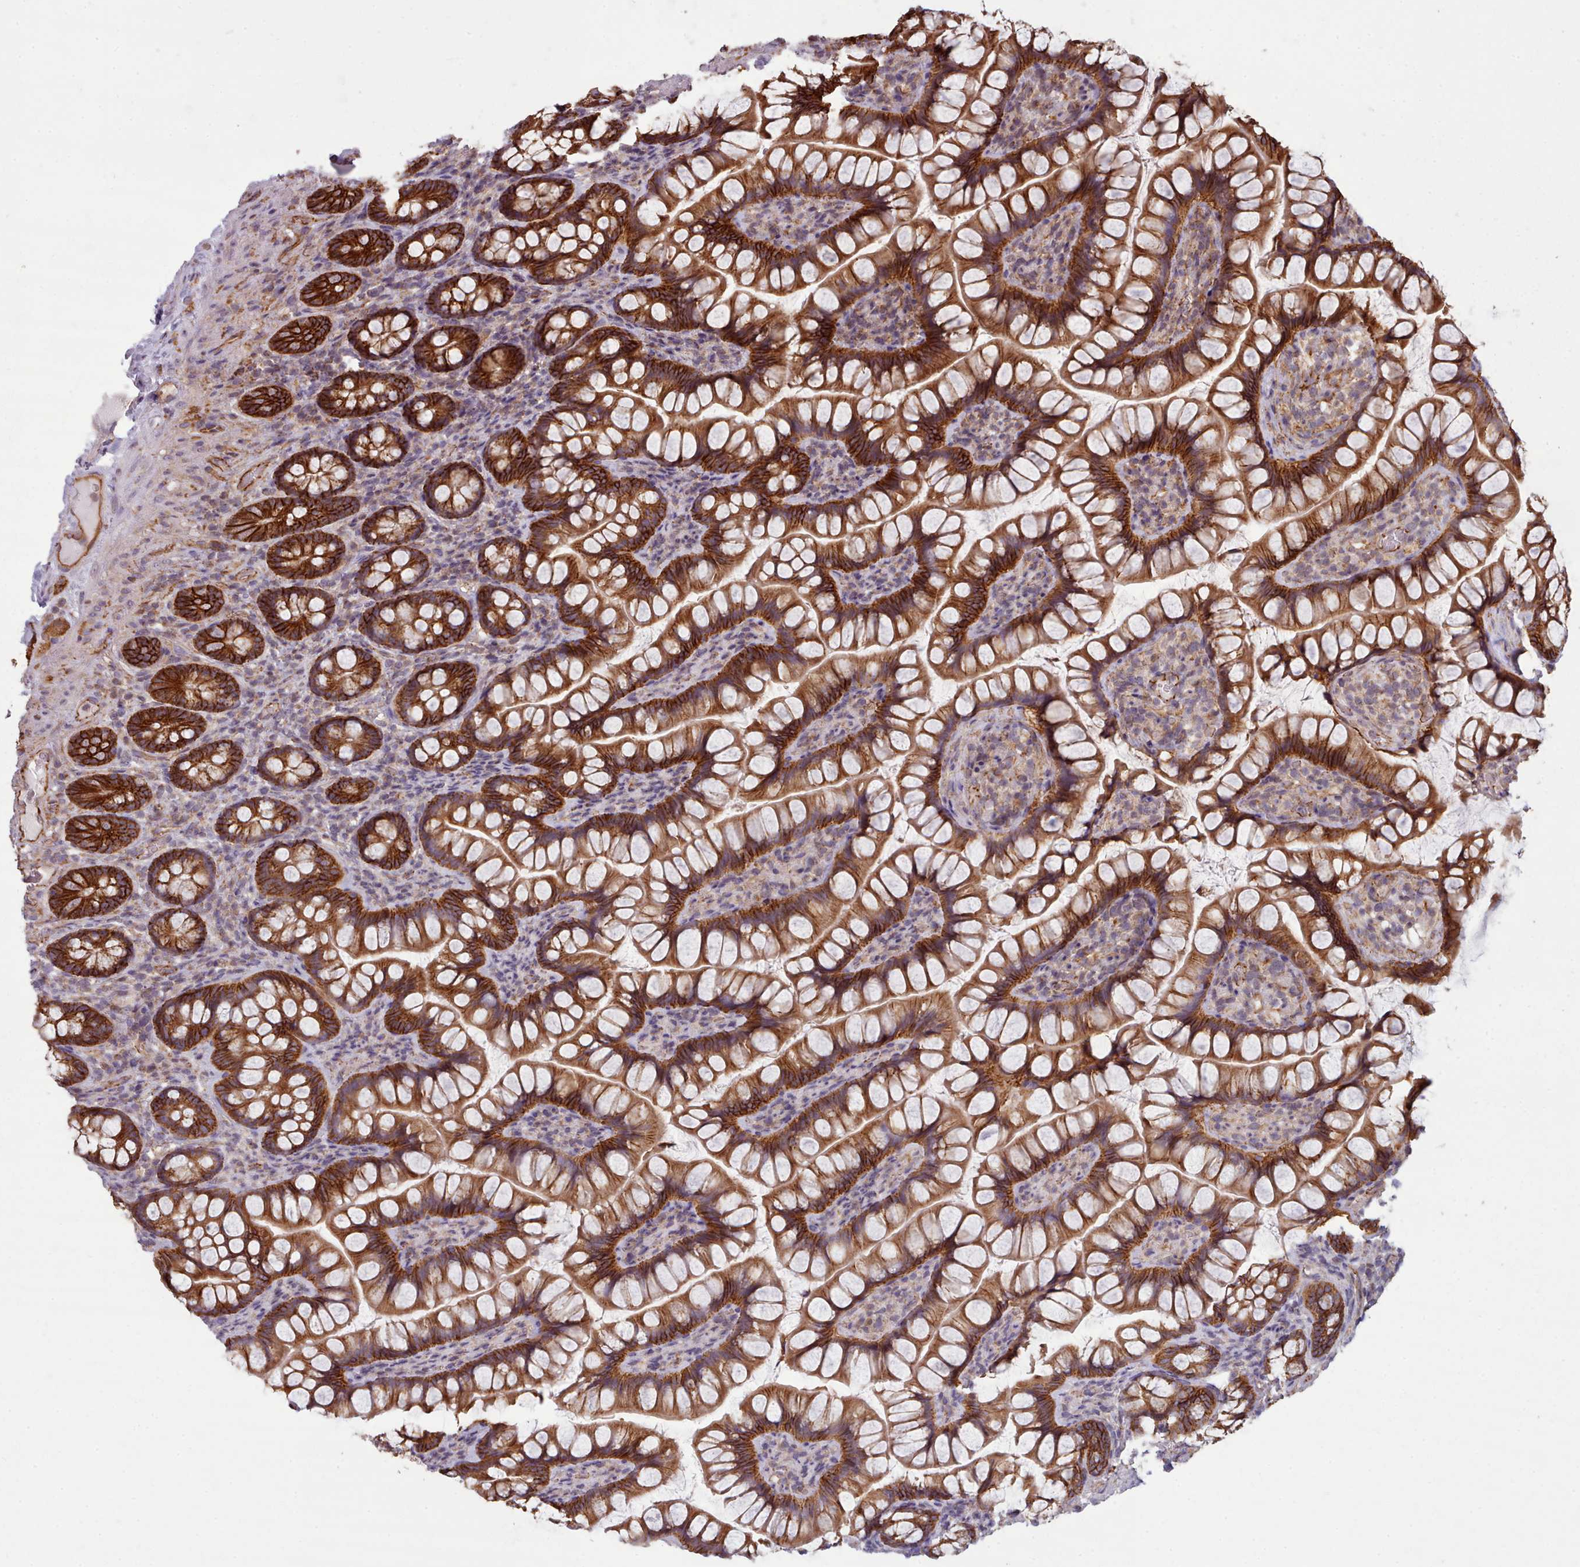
{"staining": {"intensity": "strong", "quantity": ">75%", "location": "cytoplasmic/membranous"}, "tissue": "small intestine", "cell_type": "Glandular cells", "image_type": "normal", "snomed": [{"axis": "morphology", "description": "Normal tissue, NOS"}, {"axis": "topography", "description": "Small intestine"}], "caption": "Immunohistochemical staining of normal small intestine reveals high levels of strong cytoplasmic/membranous expression in about >75% of glandular cells.", "gene": "MRPL46", "patient": {"sex": "male", "age": 70}}